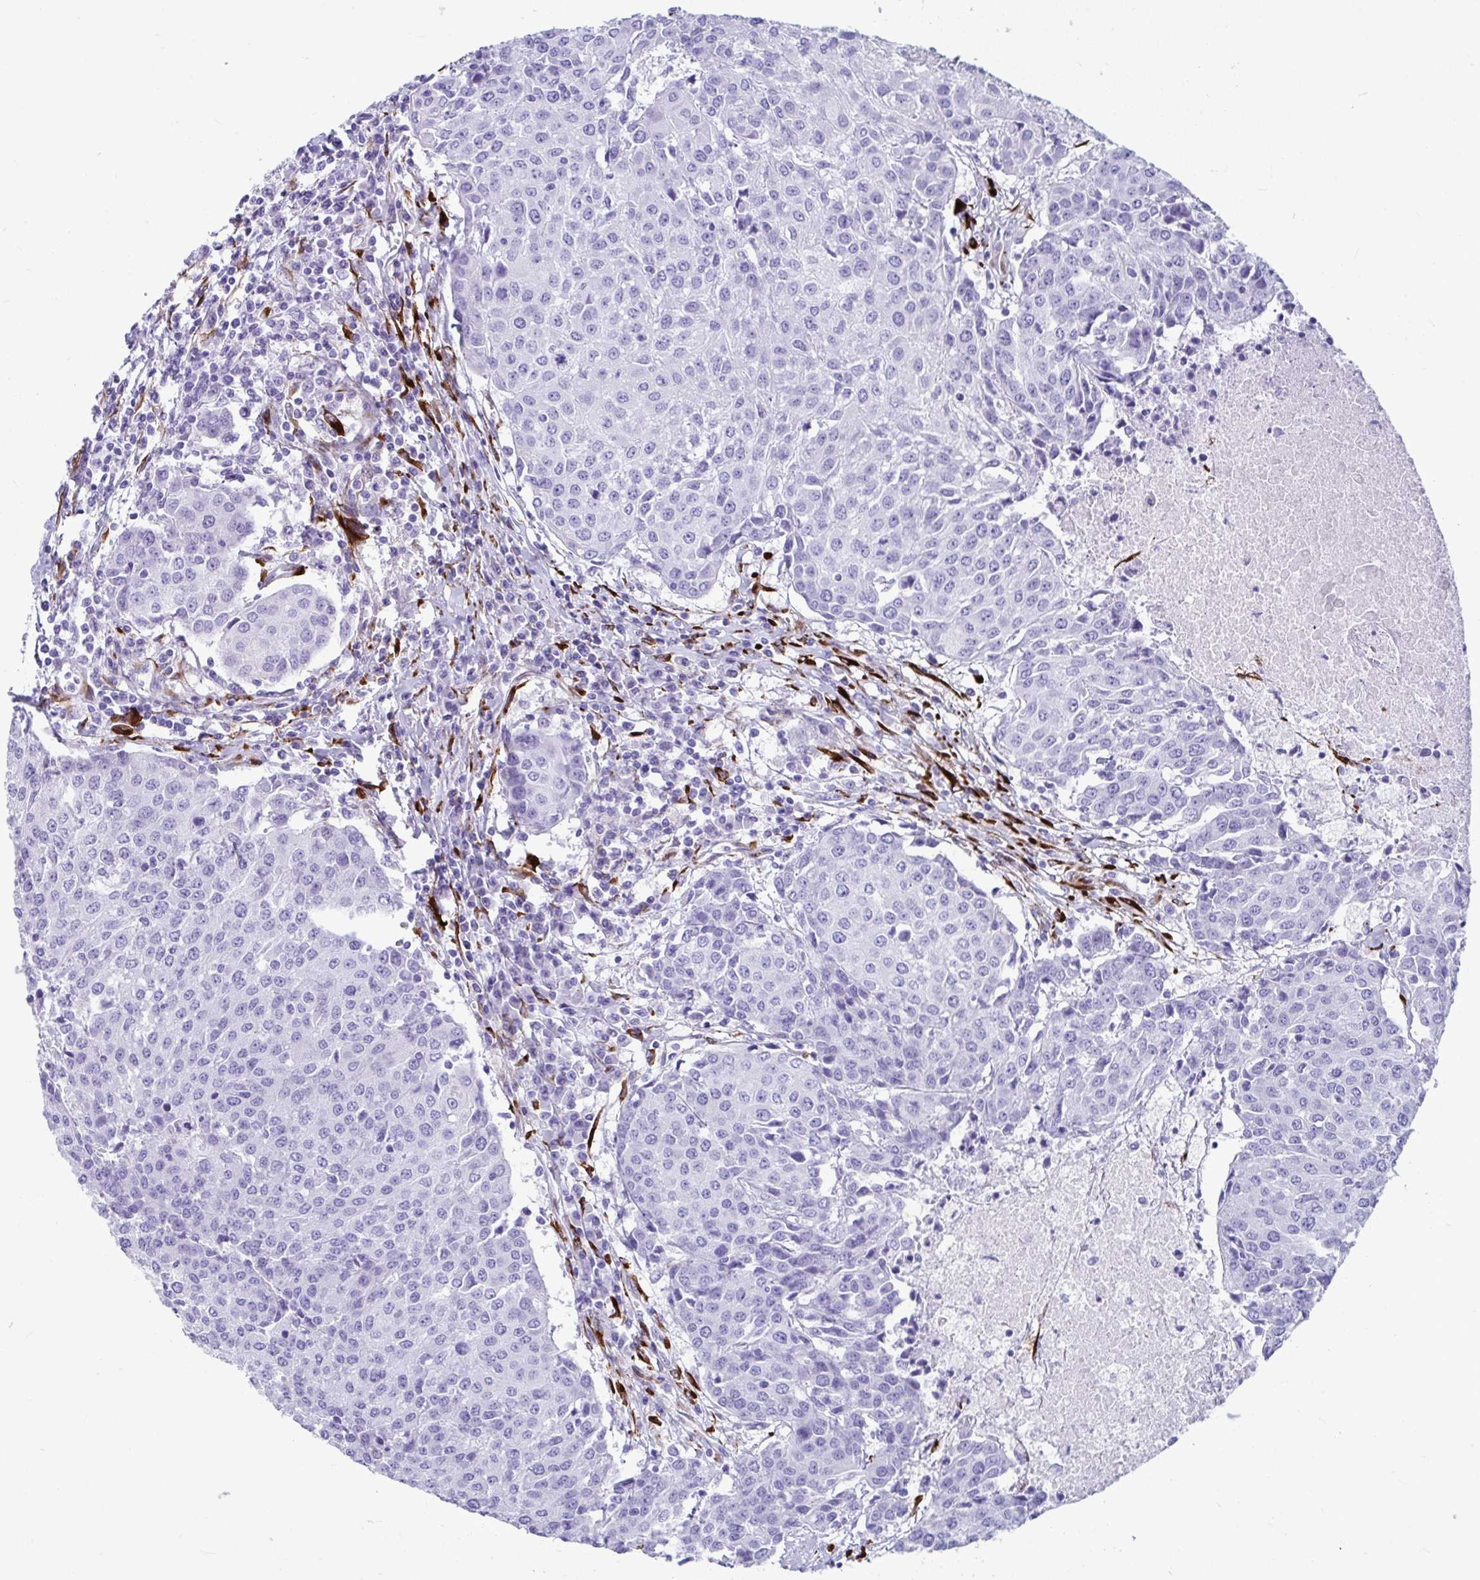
{"staining": {"intensity": "negative", "quantity": "none", "location": "none"}, "tissue": "urothelial cancer", "cell_type": "Tumor cells", "image_type": "cancer", "snomed": [{"axis": "morphology", "description": "Urothelial carcinoma, High grade"}, {"axis": "topography", "description": "Urinary bladder"}], "caption": "A high-resolution photomicrograph shows IHC staining of urothelial cancer, which shows no significant staining in tumor cells. (Immunohistochemistry, brightfield microscopy, high magnification).", "gene": "GRXCR2", "patient": {"sex": "female", "age": 85}}